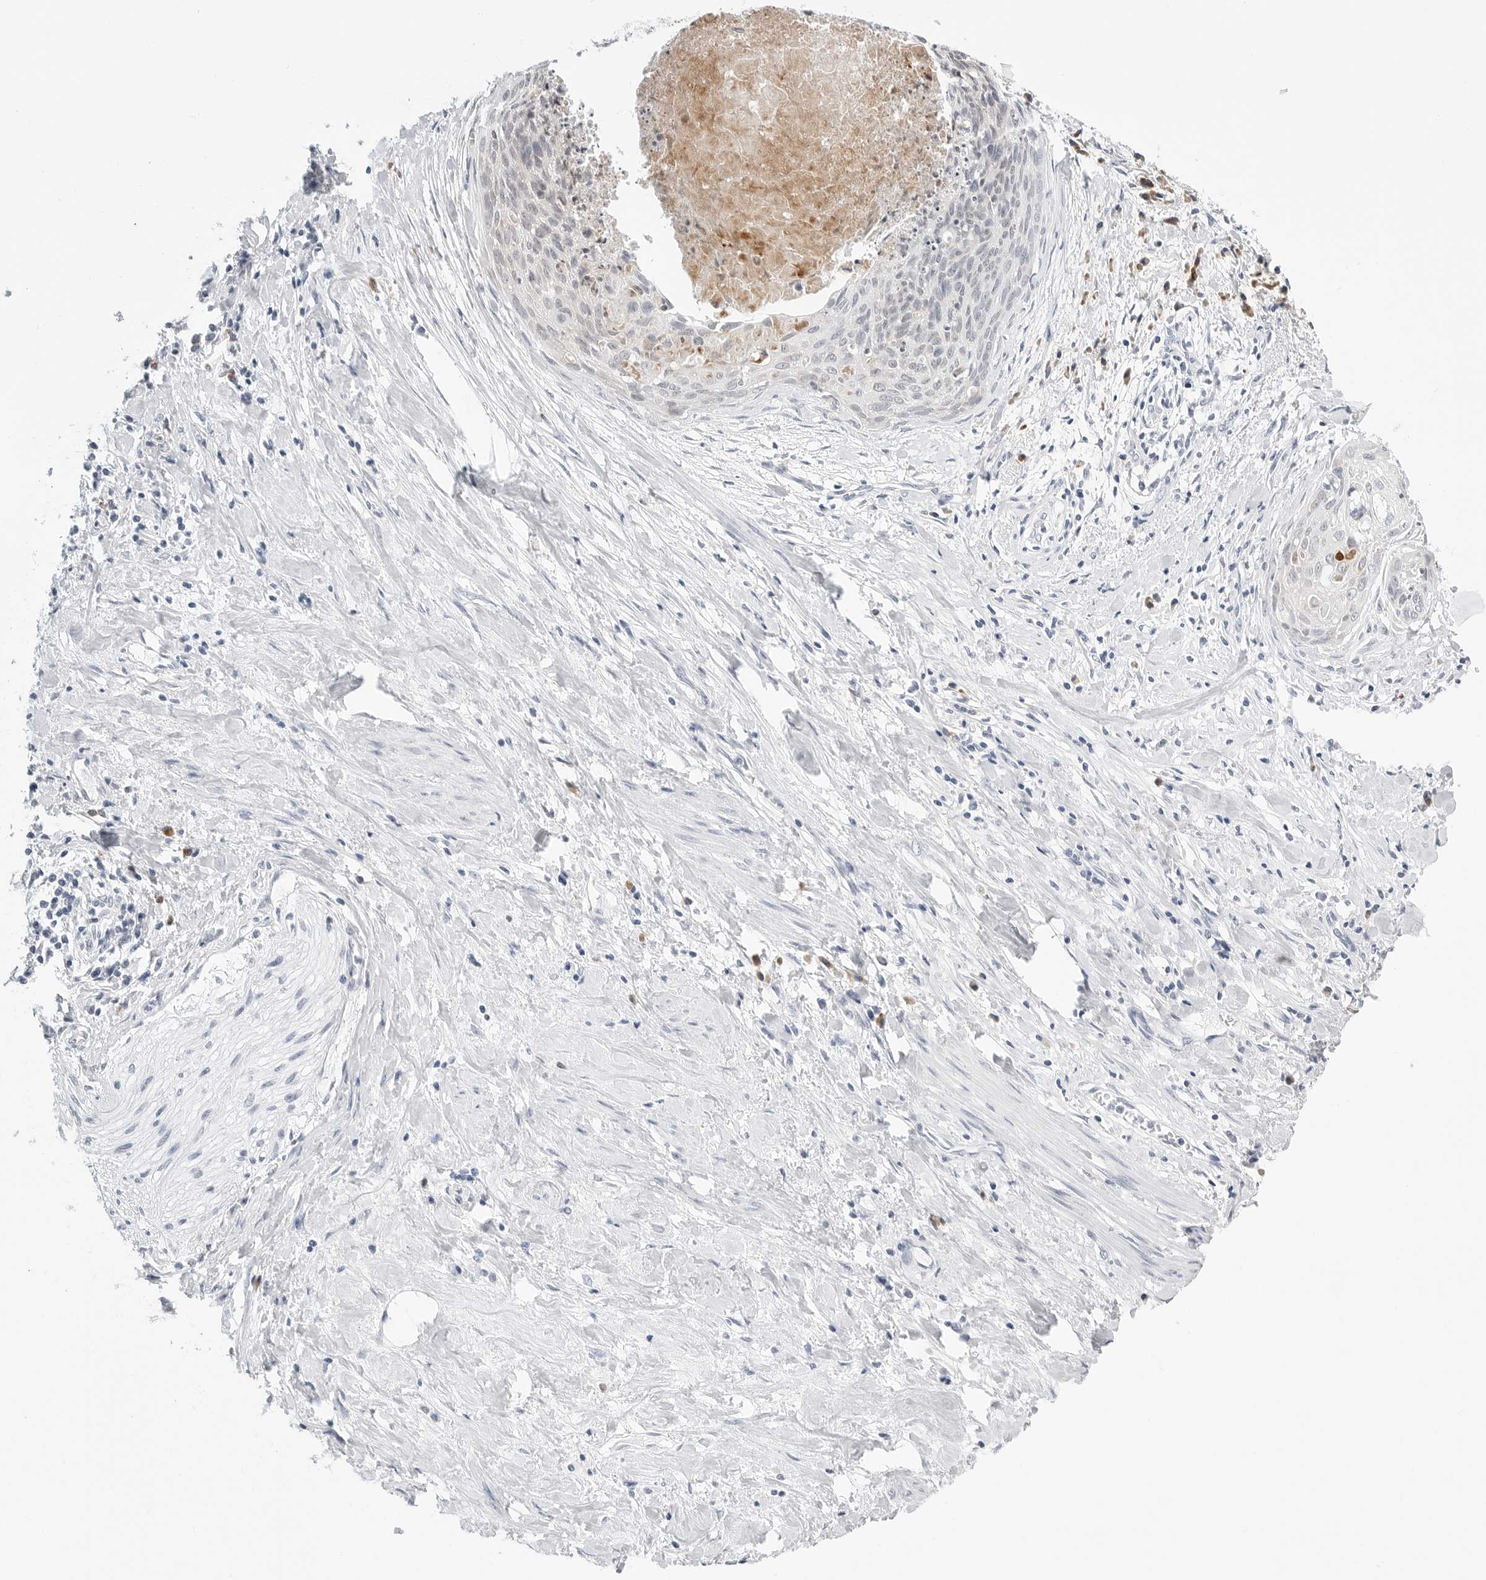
{"staining": {"intensity": "negative", "quantity": "none", "location": "none"}, "tissue": "cervical cancer", "cell_type": "Tumor cells", "image_type": "cancer", "snomed": [{"axis": "morphology", "description": "Squamous cell carcinoma, NOS"}, {"axis": "topography", "description": "Cervix"}], "caption": "The histopathology image demonstrates no significant staining in tumor cells of cervical cancer. (Stains: DAB immunohistochemistry with hematoxylin counter stain, Microscopy: brightfield microscopy at high magnification).", "gene": "RPN1", "patient": {"sex": "female", "age": 55}}